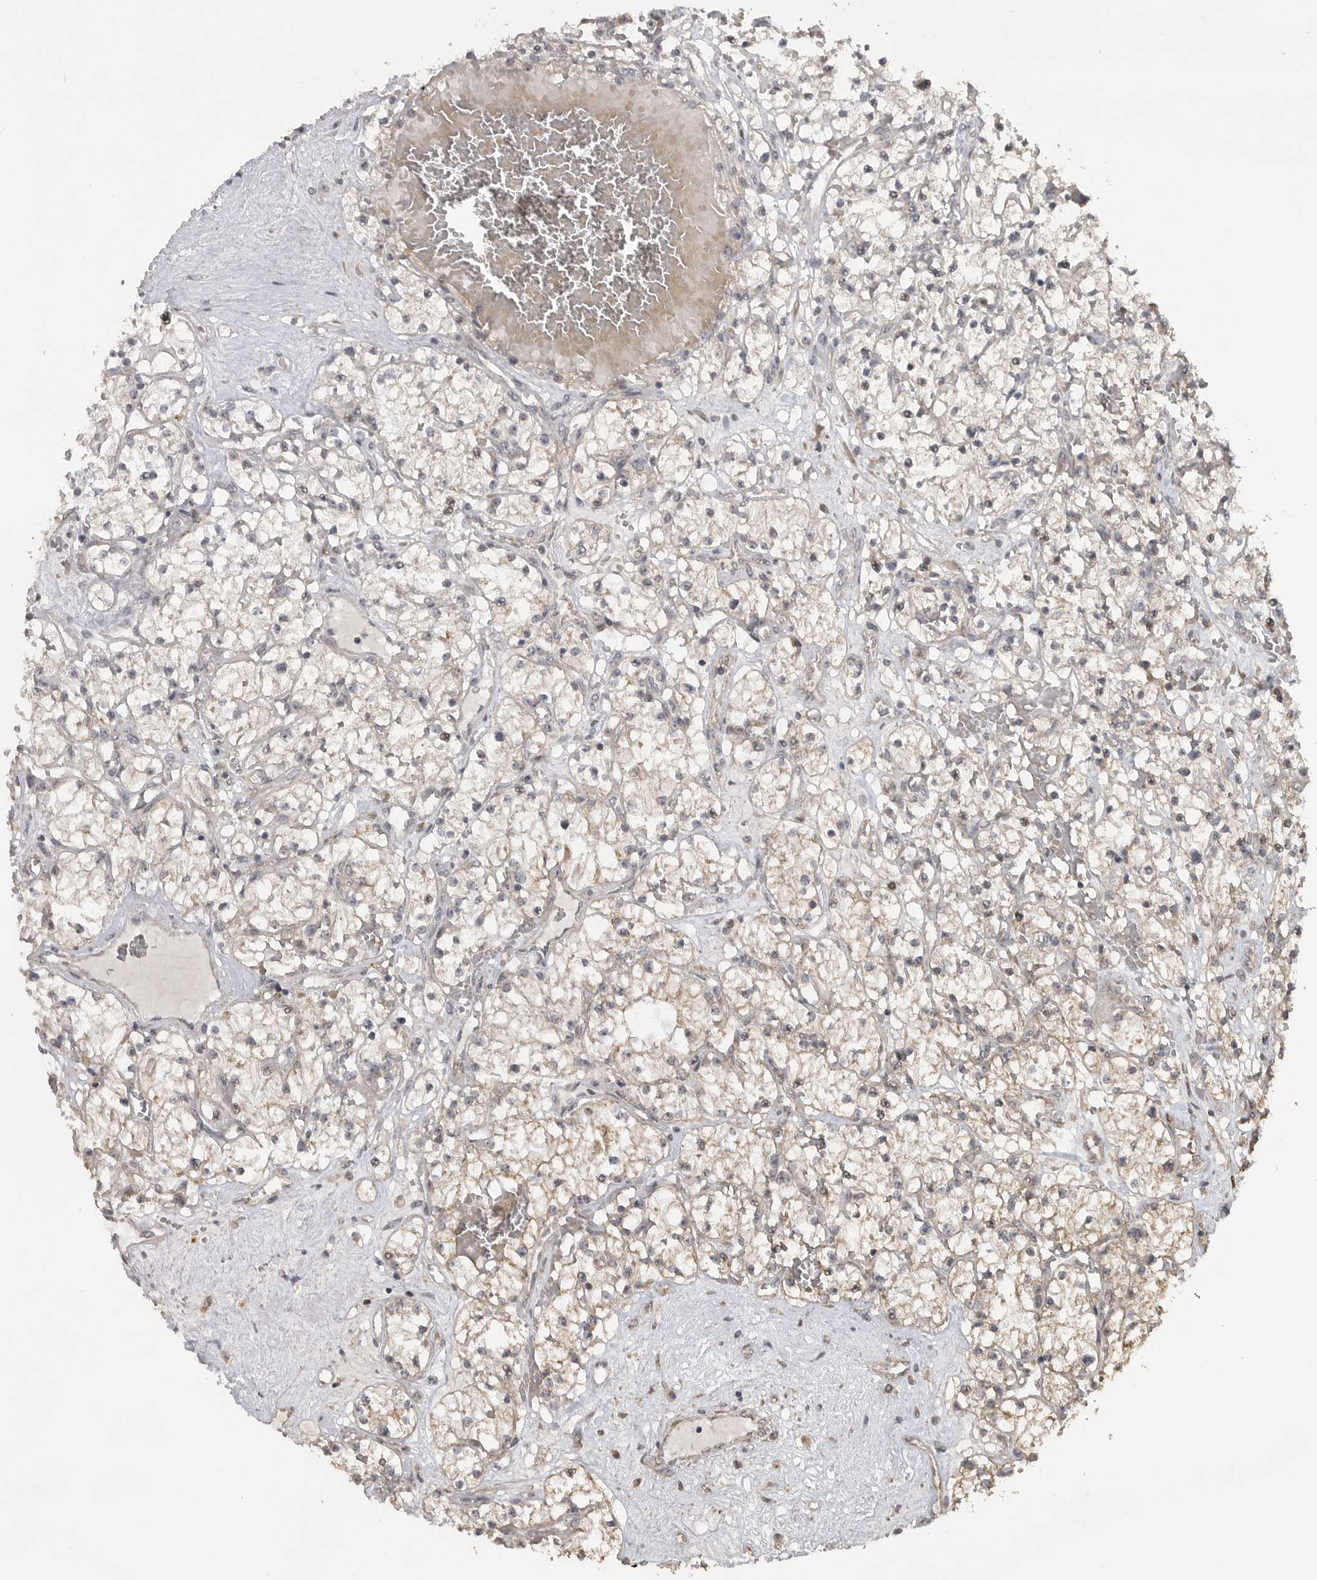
{"staining": {"intensity": "negative", "quantity": "none", "location": "none"}, "tissue": "renal cancer", "cell_type": "Tumor cells", "image_type": "cancer", "snomed": [{"axis": "morphology", "description": "Normal tissue, NOS"}, {"axis": "morphology", "description": "Adenocarcinoma, NOS"}, {"axis": "topography", "description": "Kidney"}], "caption": "Immunohistochemistry (IHC) photomicrograph of renal adenocarcinoma stained for a protein (brown), which exhibits no expression in tumor cells. (DAB (3,3'-diaminobenzidine) immunohistochemistry, high magnification).", "gene": "LLGL1", "patient": {"sex": "male", "age": 68}}